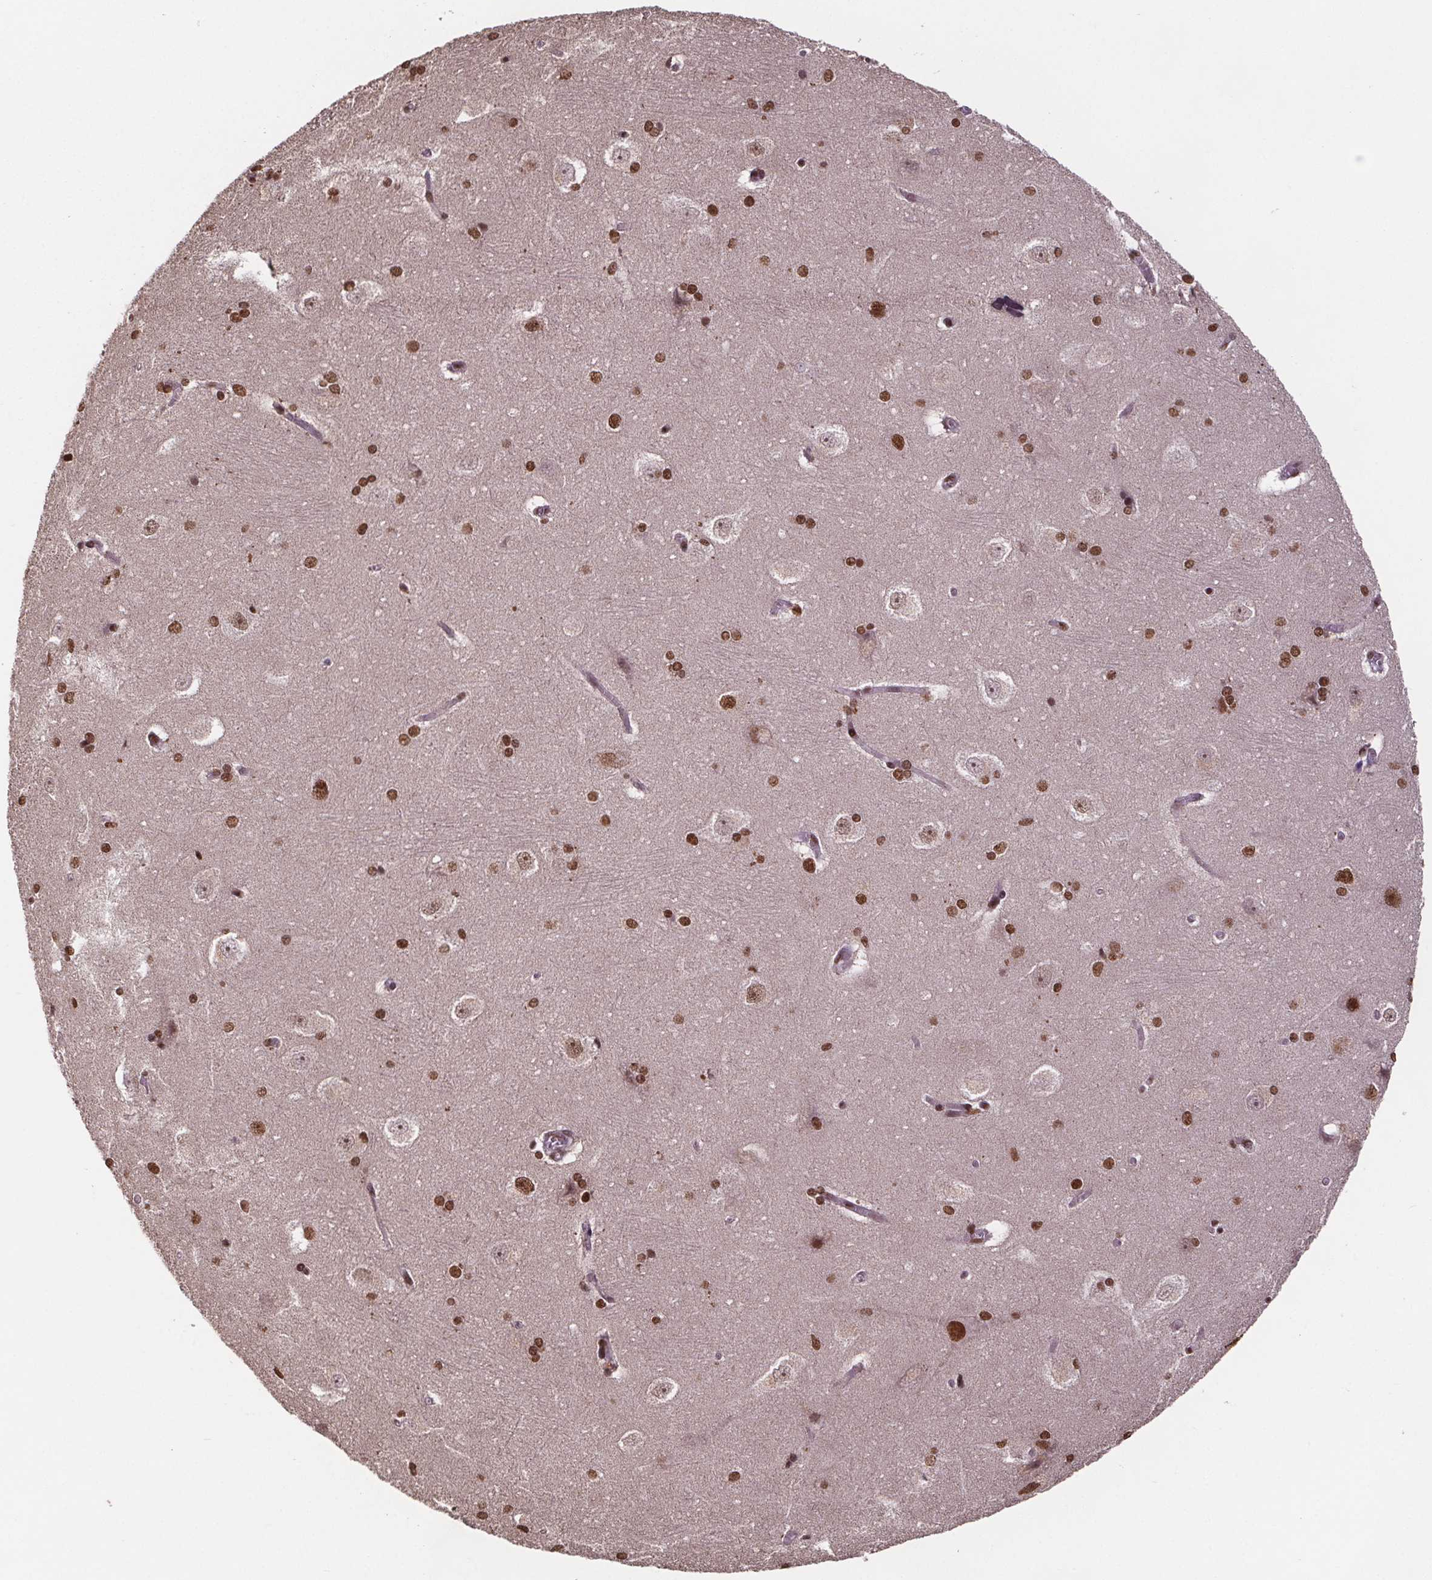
{"staining": {"intensity": "moderate", "quantity": ">75%", "location": "nuclear"}, "tissue": "hippocampus", "cell_type": "Glial cells", "image_type": "normal", "snomed": [{"axis": "morphology", "description": "Normal tissue, NOS"}, {"axis": "topography", "description": "Cerebral cortex"}, {"axis": "topography", "description": "Hippocampus"}], "caption": "Immunohistochemistry of unremarkable hippocampus exhibits medium levels of moderate nuclear expression in approximately >75% of glial cells. (brown staining indicates protein expression, while blue staining denotes nuclei).", "gene": "JARID2", "patient": {"sex": "female", "age": 19}}